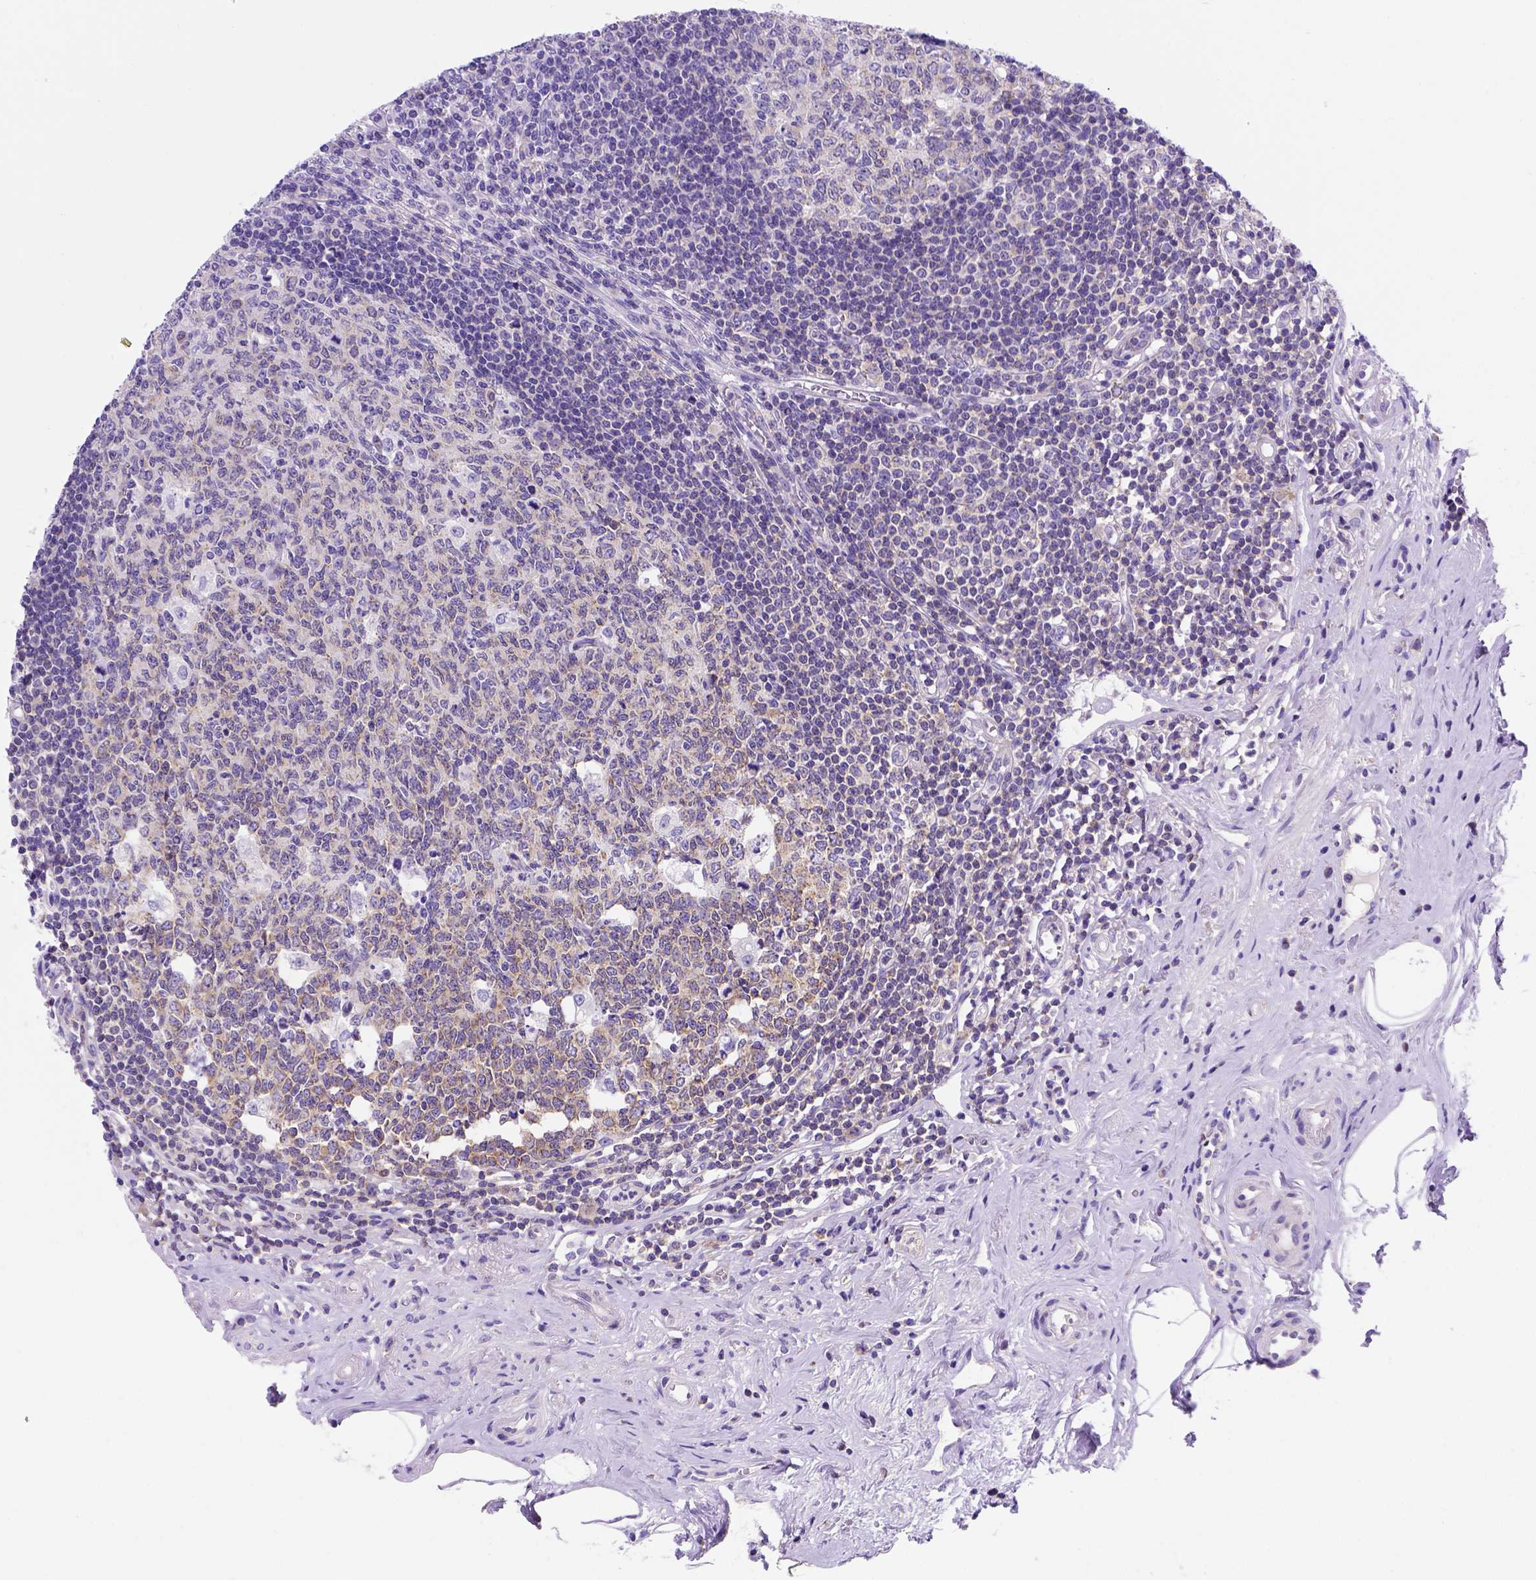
{"staining": {"intensity": "negative", "quantity": "none", "location": "none"}, "tissue": "appendix", "cell_type": "Glandular cells", "image_type": "normal", "snomed": [{"axis": "morphology", "description": "Normal tissue, NOS"}, {"axis": "morphology", "description": "Carcinoma, endometroid"}, {"axis": "topography", "description": "Appendix"}, {"axis": "topography", "description": "Colon"}], "caption": "Immunohistochemistry (IHC) micrograph of normal human appendix stained for a protein (brown), which exhibits no positivity in glandular cells.", "gene": "FOXI1", "patient": {"sex": "female", "age": 60}}